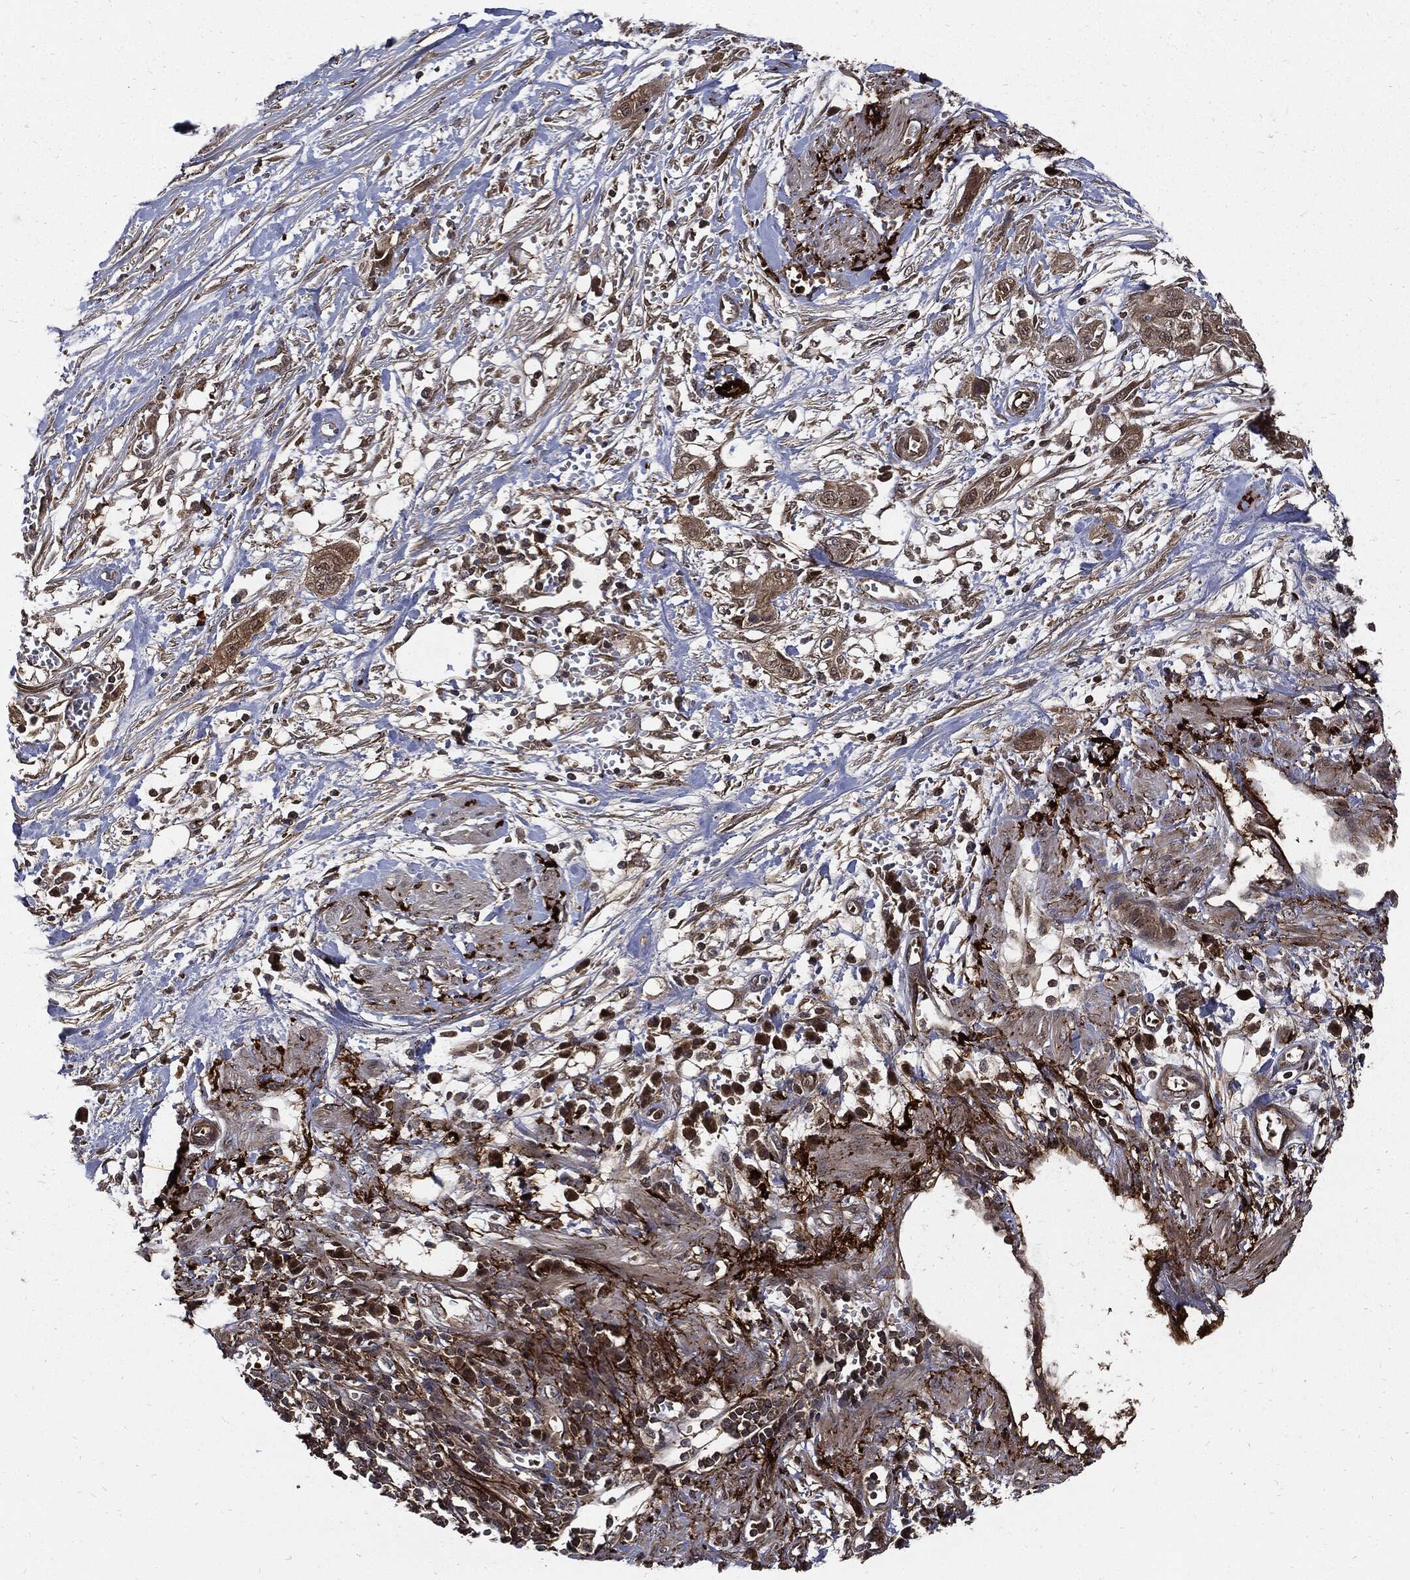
{"staining": {"intensity": "moderate", "quantity": "25%-75%", "location": "cytoplasmic/membranous"}, "tissue": "pancreatic cancer", "cell_type": "Tumor cells", "image_type": "cancer", "snomed": [{"axis": "morphology", "description": "Adenocarcinoma, NOS"}, {"axis": "topography", "description": "Pancreas"}], "caption": "IHC staining of adenocarcinoma (pancreatic), which displays medium levels of moderate cytoplasmic/membranous staining in approximately 25%-75% of tumor cells indicating moderate cytoplasmic/membranous protein staining. The staining was performed using DAB (3,3'-diaminobenzidine) (brown) for protein detection and nuclei were counterstained in hematoxylin (blue).", "gene": "CLU", "patient": {"sex": "male", "age": 72}}